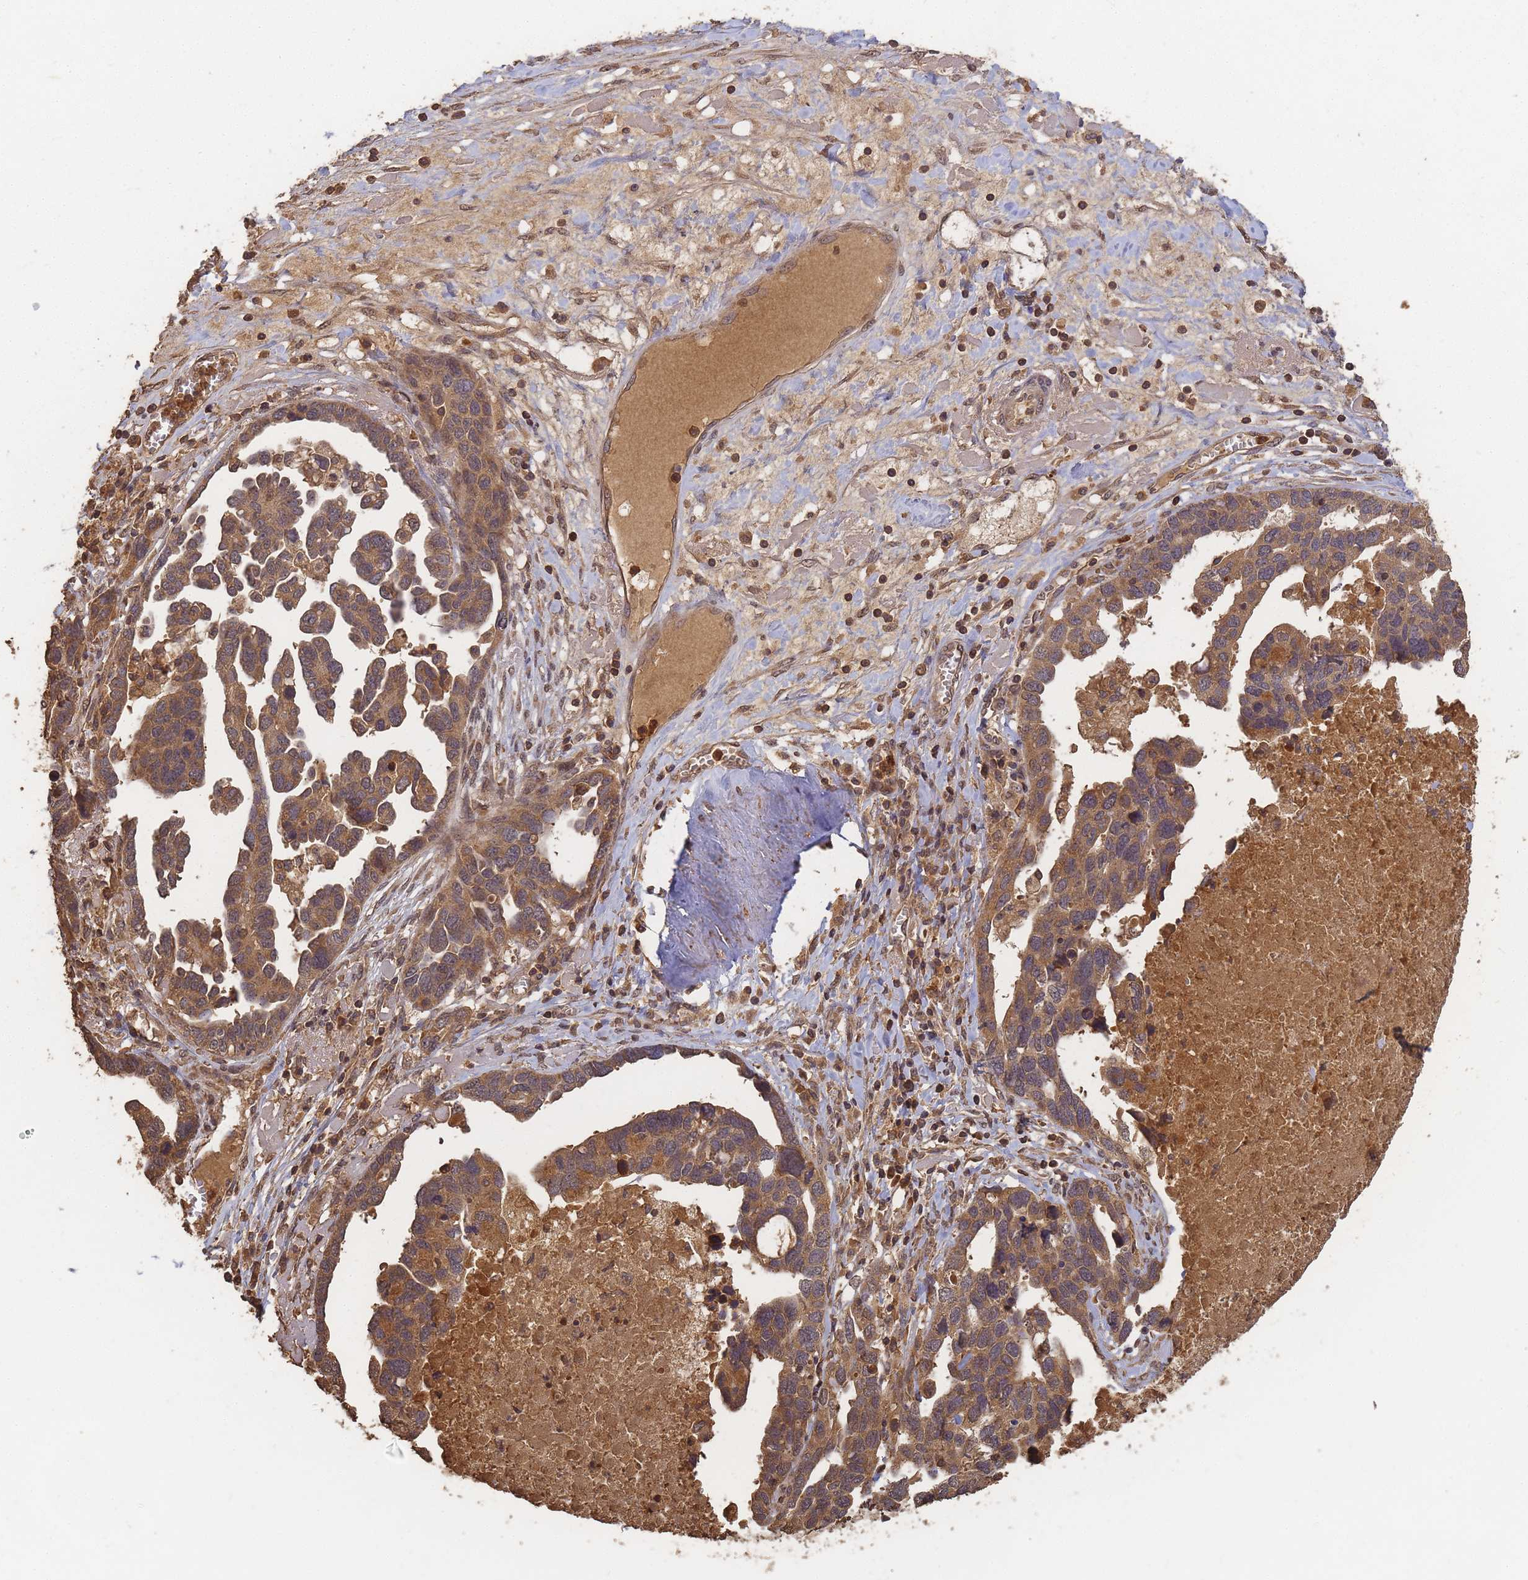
{"staining": {"intensity": "moderate", "quantity": ">75%", "location": "cytoplasmic/membranous"}, "tissue": "ovarian cancer", "cell_type": "Tumor cells", "image_type": "cancer", "snomed": [{"axis": "morphology", "description": "Cystadenocarcinoma, serous, NOS"}, {"axis": "topography", "description": "Ovary"}], "caption": "Ovarian cancer (serous cystadenocarcinoma) stained for a protein exhibits moderate cytoplasmic/membranous positivity in tumor cells.", "gene": "ALKBH1", "patient": {"sex": "female", "age": 54}}